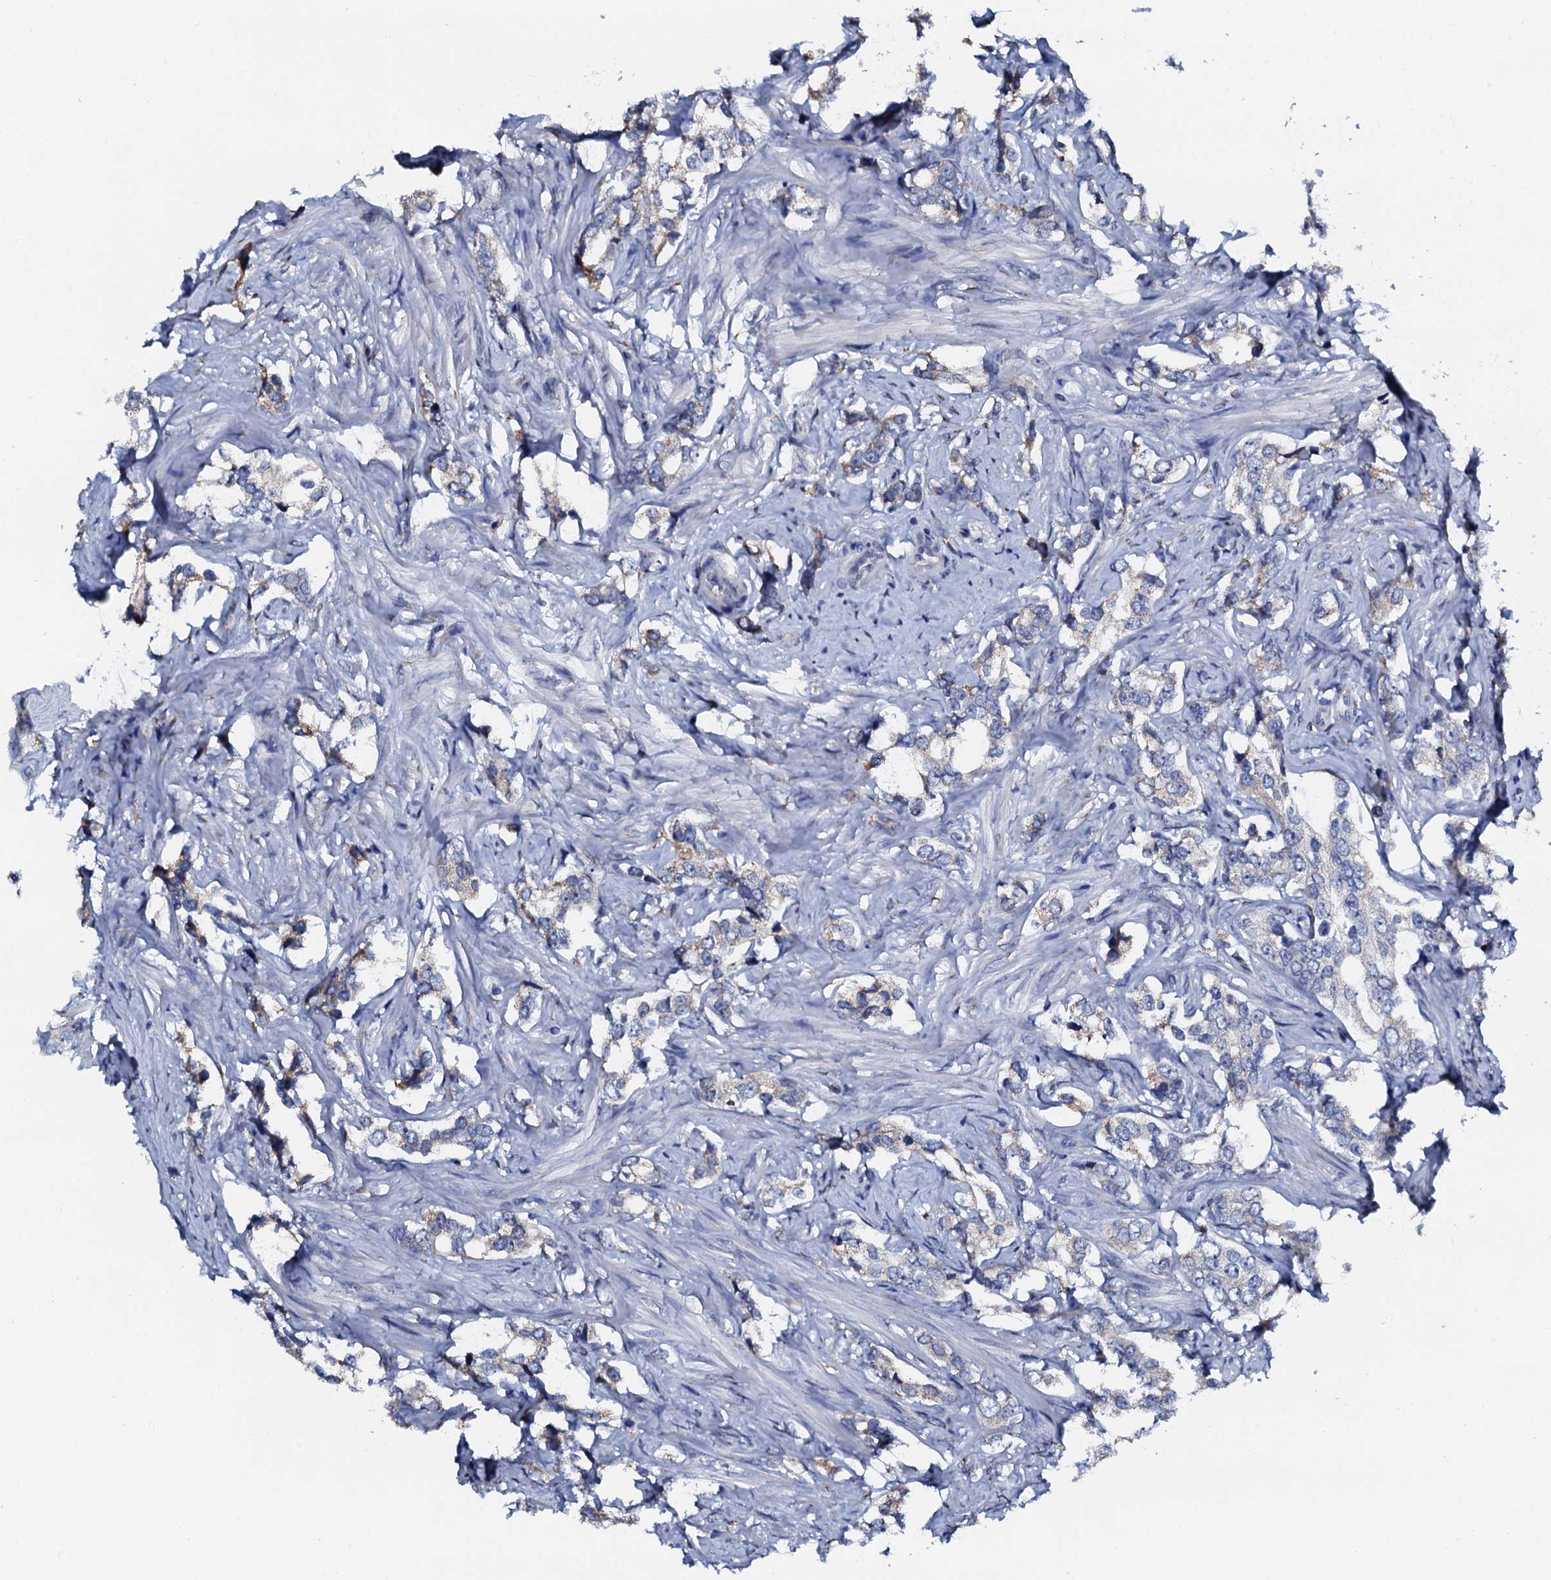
{"staining": {"intensity": "weak", "quantity": "<25%", "location": "cytoplasmic/membranous"}, "tissue": "prostate cancer", "cell_type": "Tumor cells", "image_type": "cancer", "snomed": [{"axis": "morphology", "description": "Adenocarcinoma, High grade"}, {"axis": "topography", "description": "Prostate"}], "caption": "This is an immunohistochemistry (IHC) photomicrograph of human prostate cancer. There is no expression in tumor cells.", "gene": "AKAP3", "patient": {"sex": "male", "age": 66}}